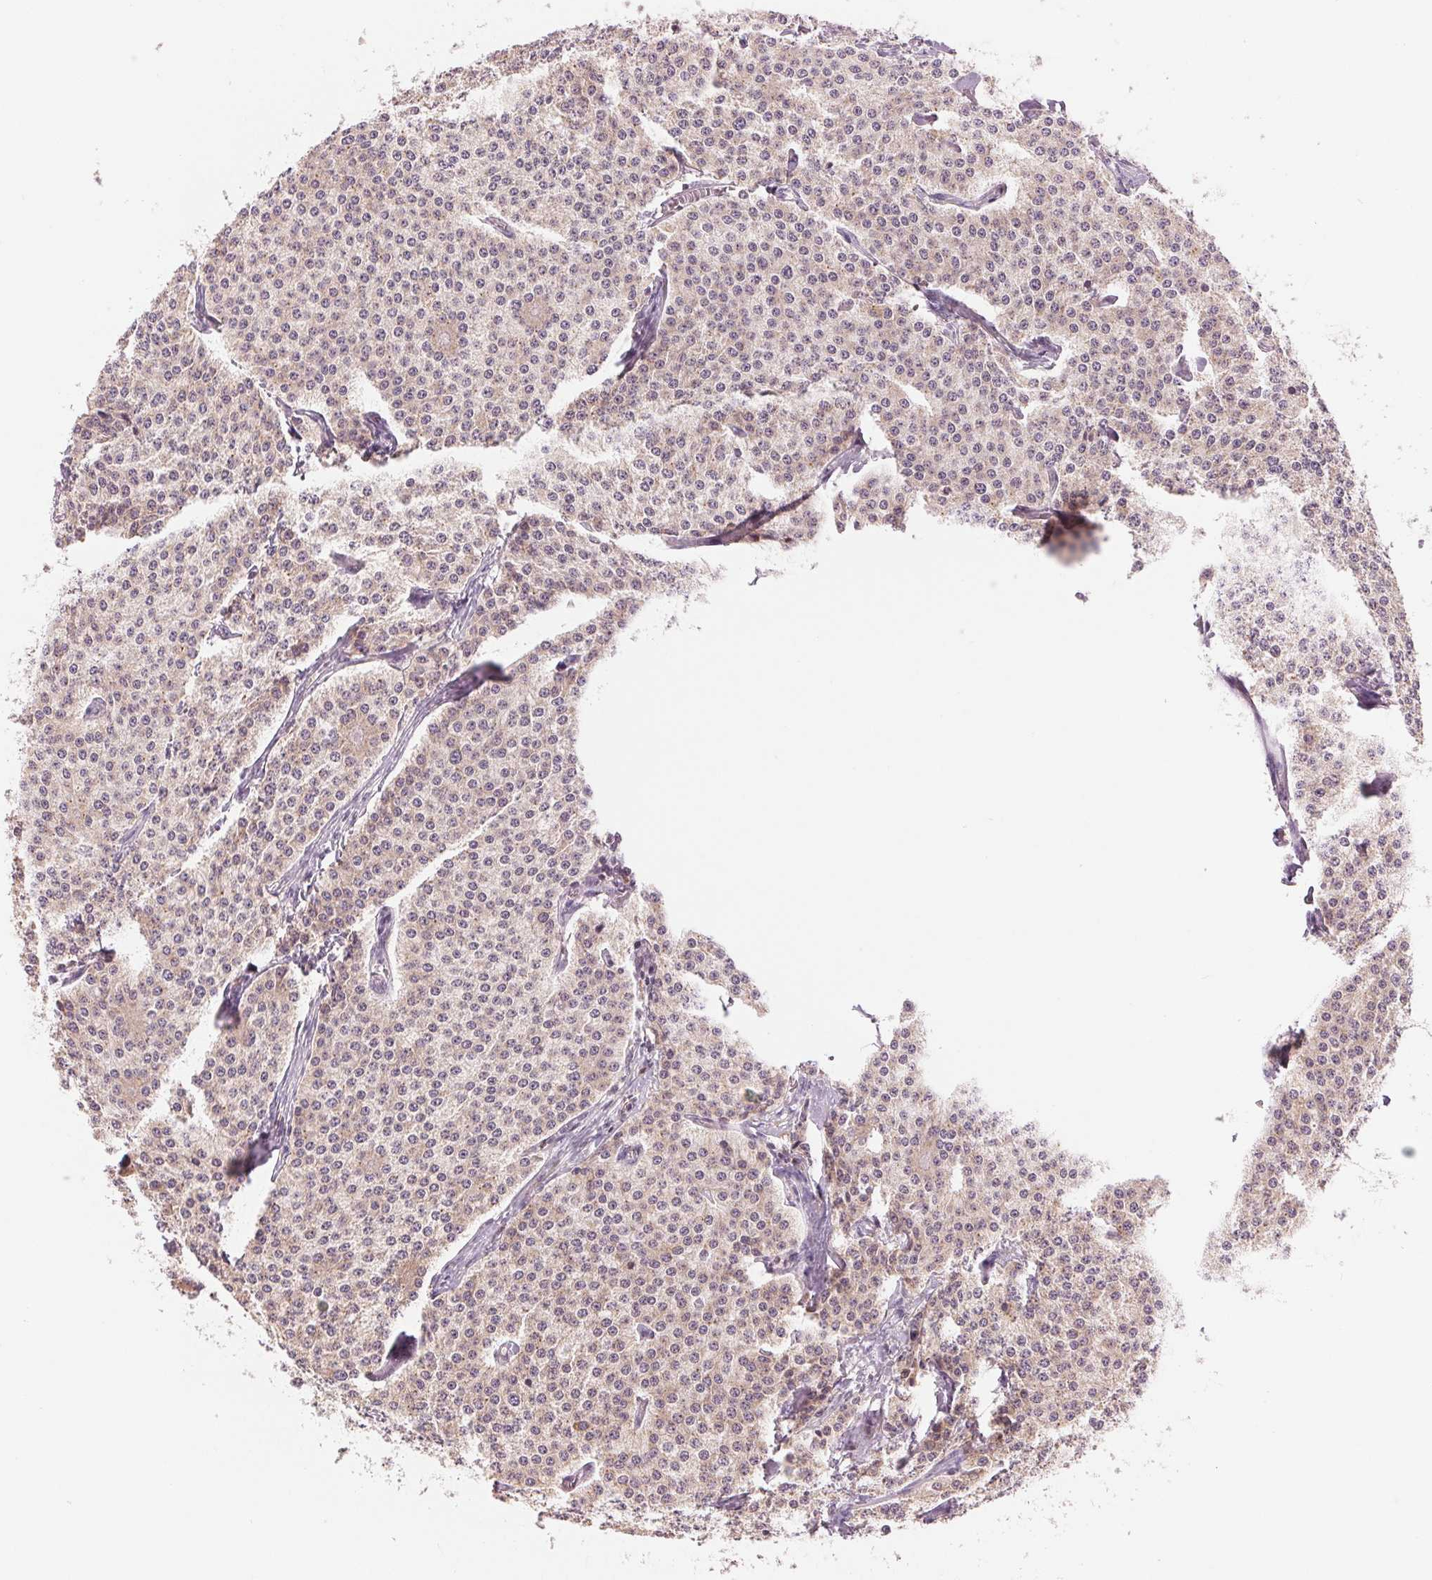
{"staining": {"intensity": "weak", "quantity": "25%-75%", "location": "cytoplasmic/membranous"}, "tissue": "carcinoid", "cell_type": "Tumor cells", "image_type": "cancer", "snomed": [{"axis": "morphology", "description": "Carcinoid, malignant, NOS"}, {"axis": "topography", "description": "Small intestine"}], "caption": "Immunohistochemistry (DAB (3,3'-diaminobenzidine)) staining of human malignant carcinoid demonstrates weak cytoplasmic/membranous protein staining in approximately 25%-75% of tumor cells. (DAB (3,3'-diaminobenzidine) = brown stain, brightfield microscopy at high magnification).", "gene": "TECR", "patient": {"sex": "female", "age": 64}}